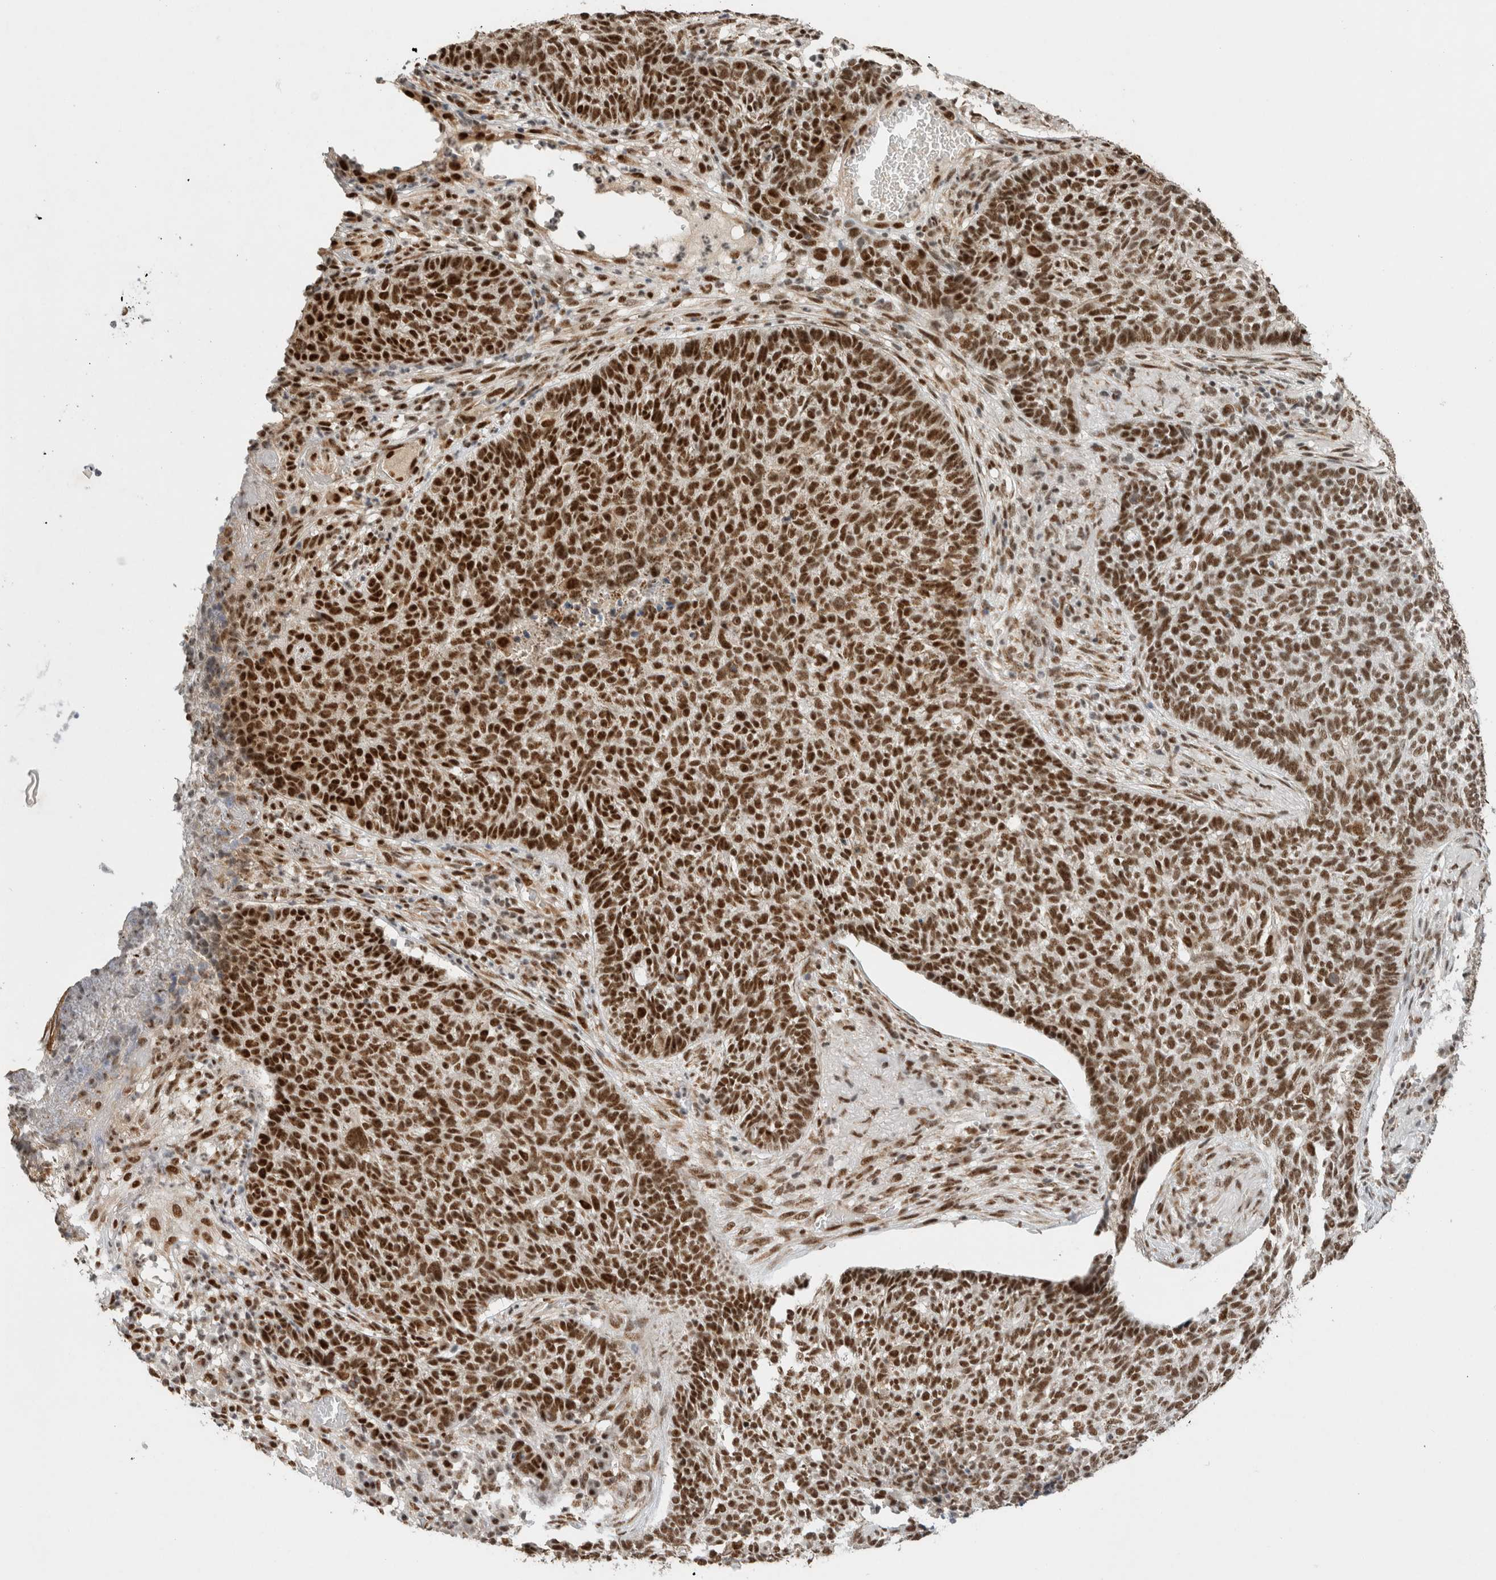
{"staining": {"intensity": "strong", "quantity": ">75%", "location": "nuclear"}, "tissue": "skin cancer", "cell_type": "Tumor cells", "image_type": "cancer", "snomed": [{"axis": "morphology", "description": "Basal cell carcinoma"}, {"axis": "topography", "description": "Skin"}], "caption": "DAB (3,3'-diaminobenzidine) immunohistochemical staining of human skin cancer shows strong nuclear protein staining in approximately >75% of tumor cells.", "gene": "DDX42", "patient": {"sex": "male", "age": 85}}